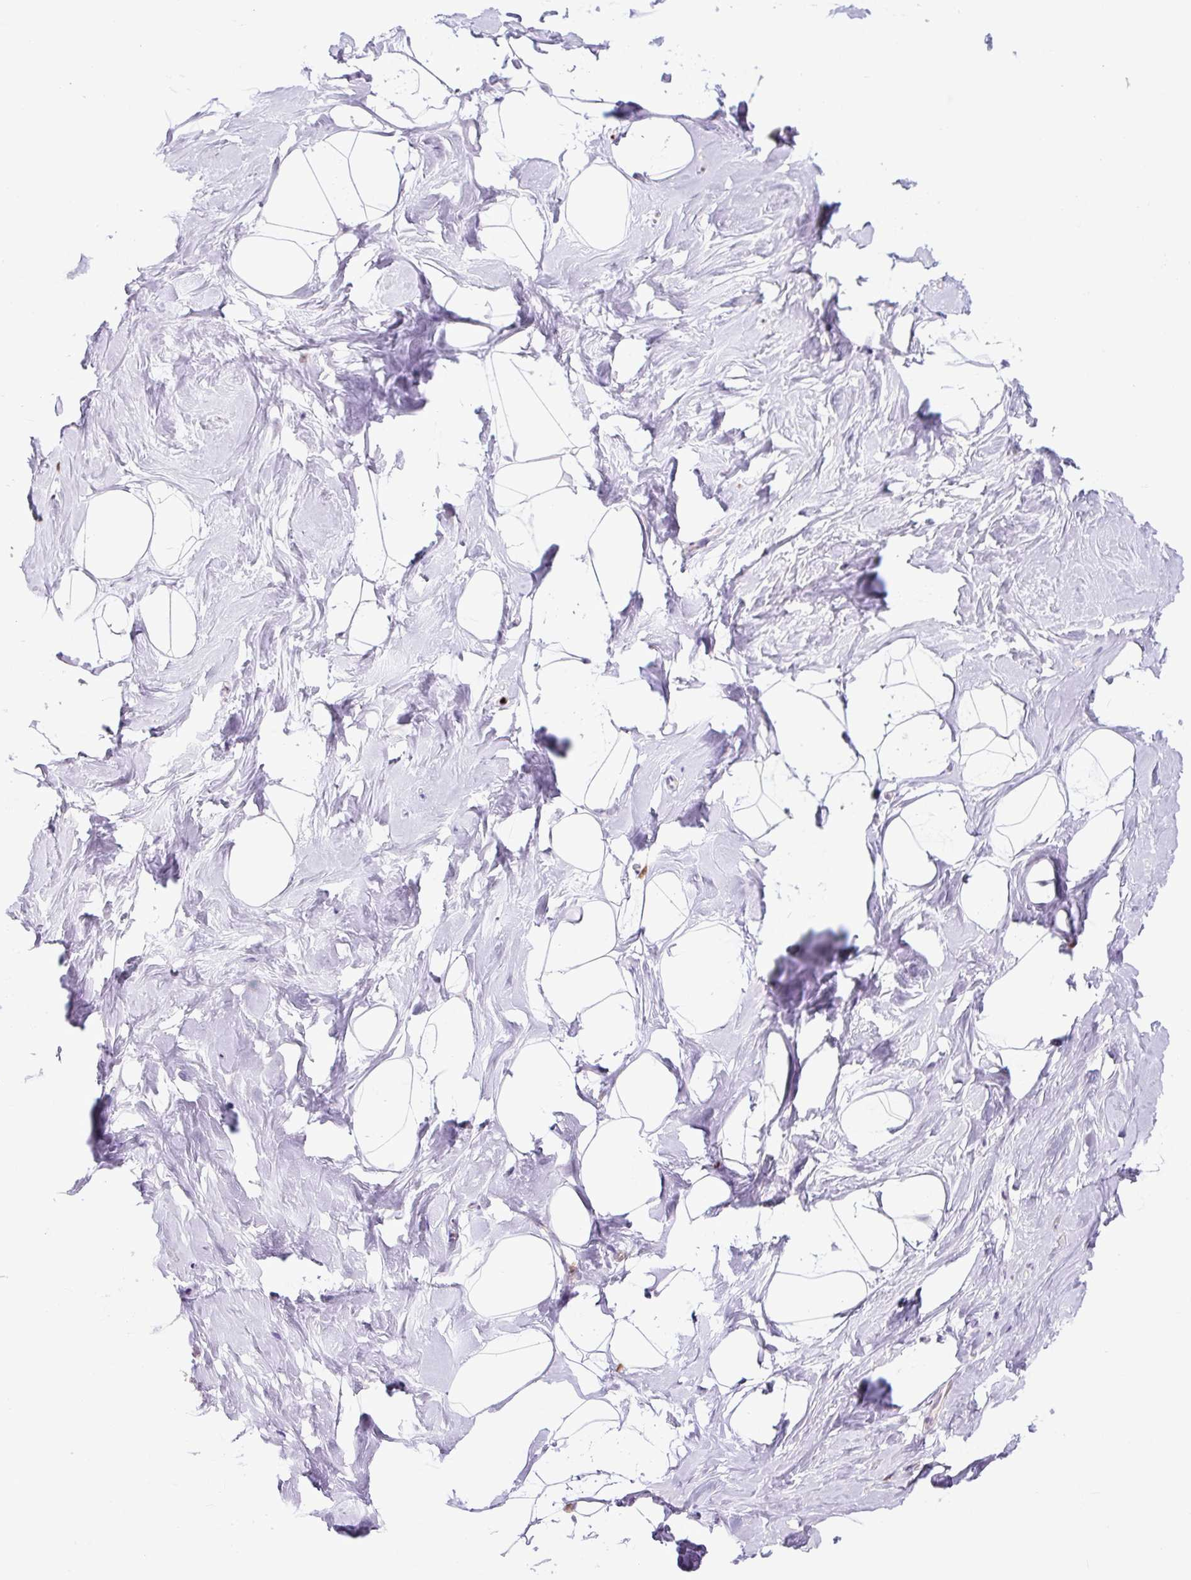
{"staining": {"intensity": "negative", "quantity": "none", "location": "none"}, "tissue": "breast", "cell_type": "Adipocytes", "image_type": "normal", "snomed": [{"axis": "morphology", "description": "Normal tissue, NOS"}, {"axis": "topography", "description": "Breast"}], "caption": "There is no significant positivity in adipocytes of breast. The staining is performed using DAB (3,3'-diaminobenzidine) brown chromogen with nuclei counter-stained in using hematoxylin.", "gene": "SPI1", "patient": {"sex": "female", "age": 32}}